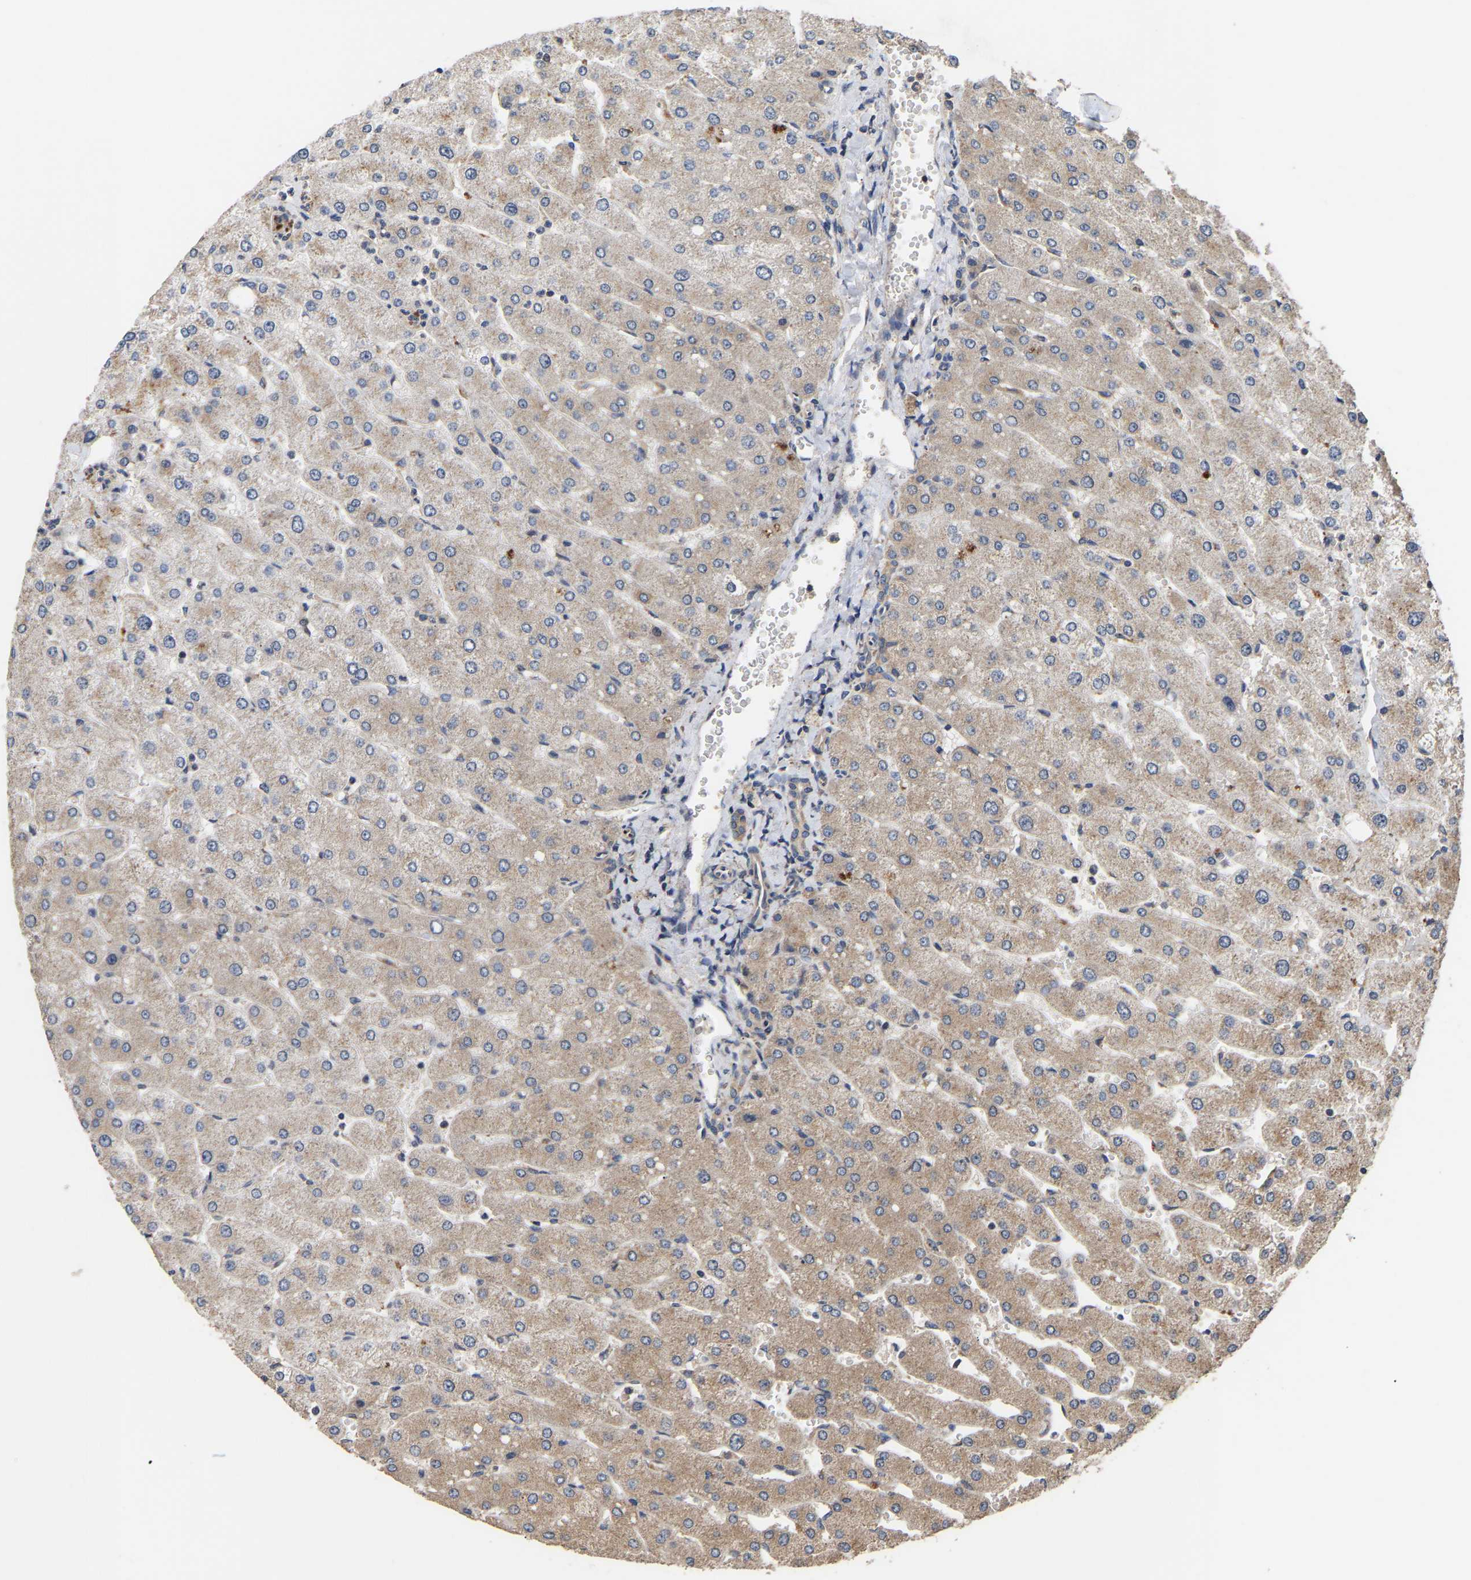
{"staining": {"intensity": "weak", "quantity": "25%-75%", "location": "cytoplasmic/membranous"}, "tissue": "liver", "cell_type": "Cholangiocytes", "image_type": "normal", "snomed": [{"axis": "morphology", "description": "Normal tissue, NOS"}, {"axis": "topography", "description": "Liver"}], "caption": "Immunohistochemistry (DAB) staining of benign liver demonstrates weak cytoplasmic/membranous protein expression in about 25%-75% of cholangiocytes.", "gene": "AIMP2", "patient": {"sex": "male", "age": 55}}